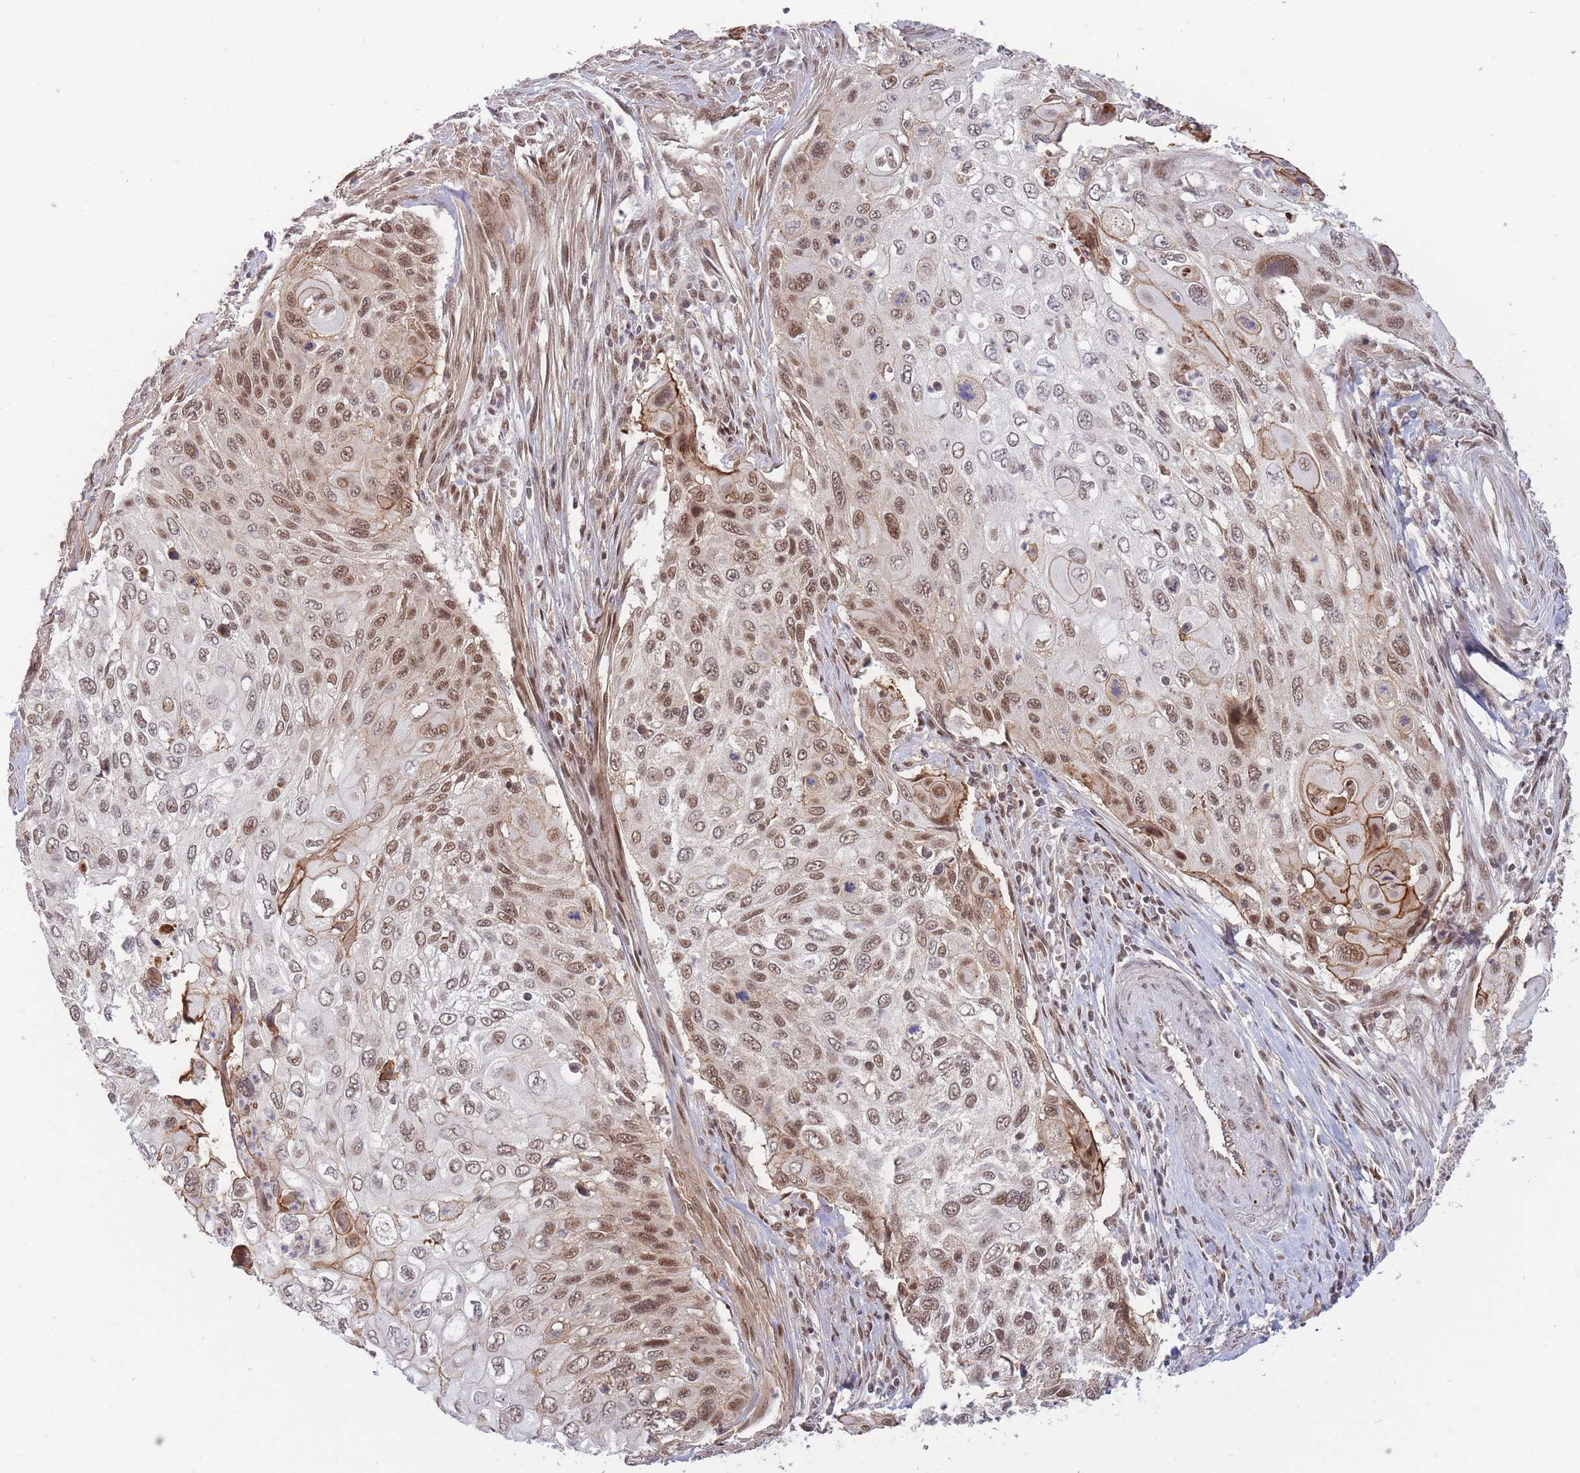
{"staining": {"intensity": "moderate", "quantity": ">75%", "location": "cytoplasmic/membranous,nuclear"}, "tissue": "cervical cancer", "cell_type": "Tumor cells", "image_type": "cancer", "snomed": [{"axis": "morphology", "description": "Squamous cell carcinoma, NOS"}, {"axis": "topography", "description": "Cervix"}], "caption": "Tumor cells exhibit moderate cytoplasmic/membranous and nuclear staining in approximately >75% of cells in cervical squamous cell carcinoma. (DAB (3,3'-diaminobenzidine) IHC, brown staining for protein, blue staining for nuclei).", "gene": "BOD1L1", "patient": {"sex": "female", "age": 70}}